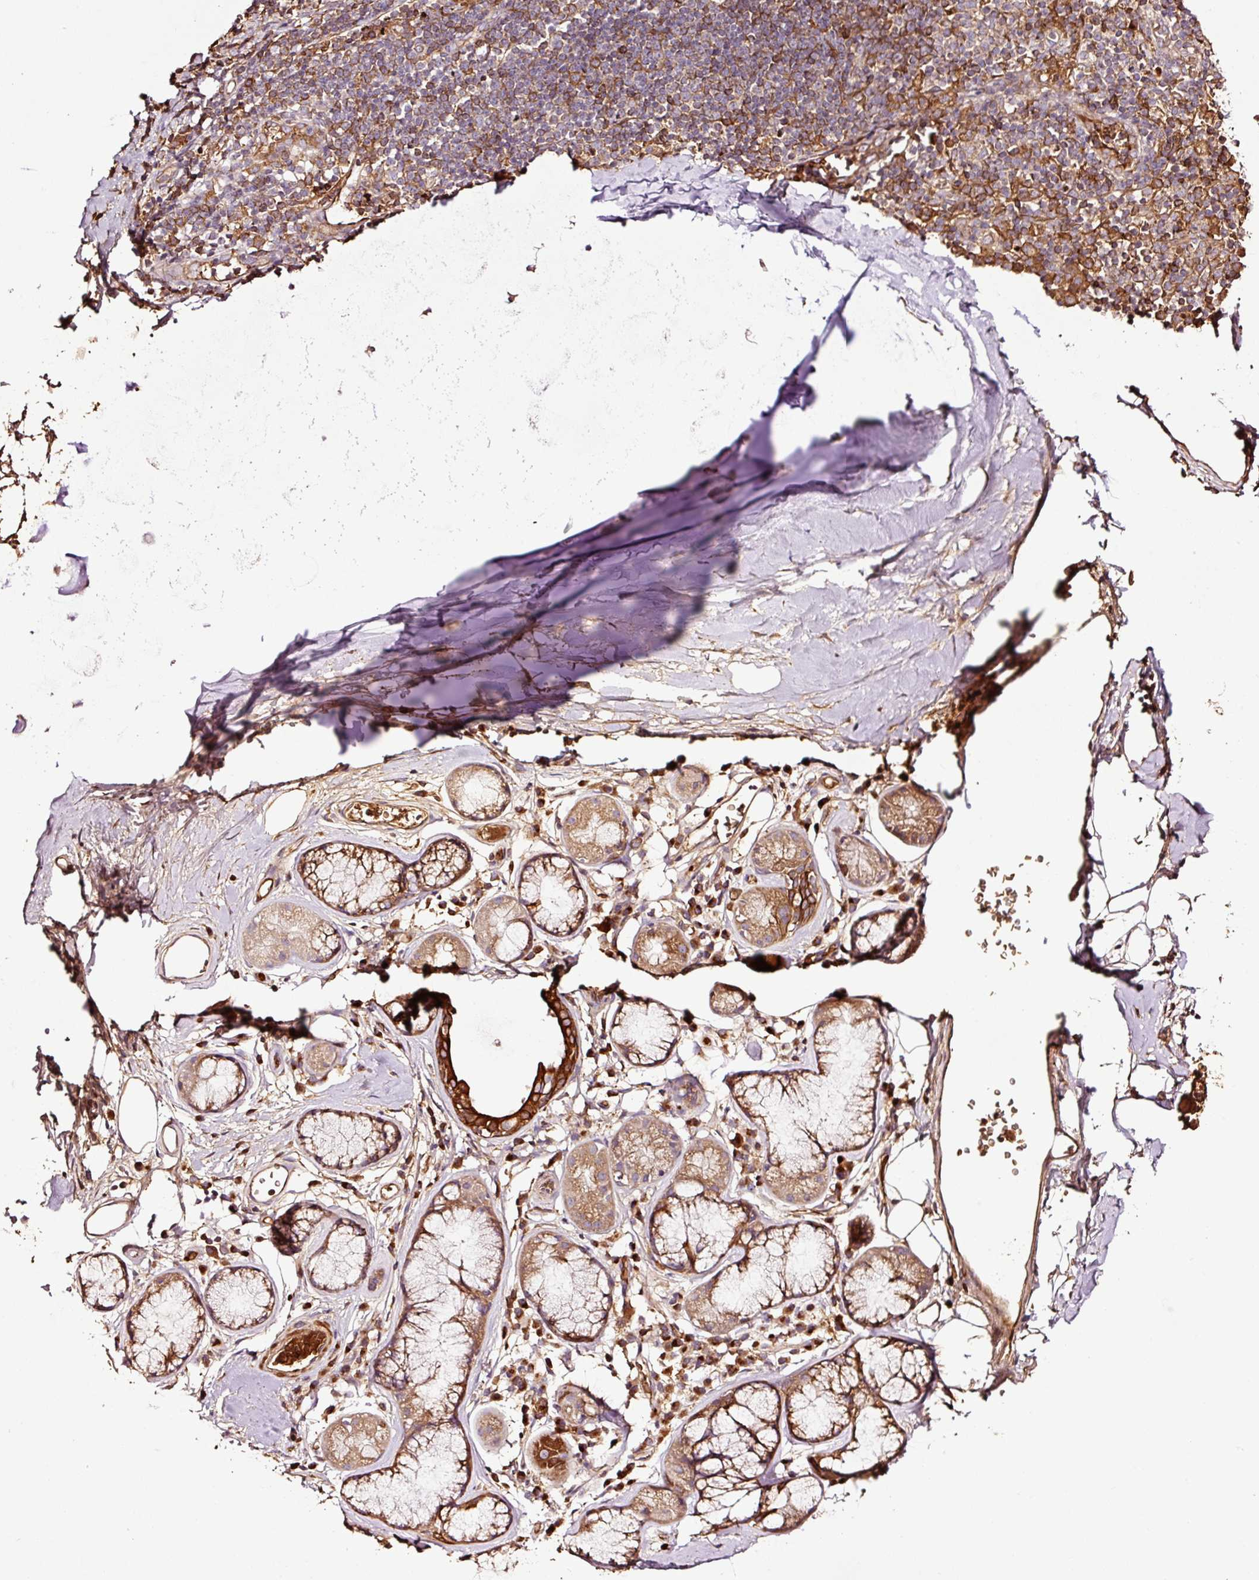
{"staining": {"intensity": "moderate", "quantity": ">75%", "location": "cytoplasmic/membranous"}, "tissue": "adipose tissue", "cell_type": "Adipocytes", "image_type": "normal", "snomed": [{"axis": "morphology", "description": "Normal tissue, NOS"}, {"axis": "topography", "description": "Cartilage tissue"}, {"axis": "topography", "description": "Bronchus"}], "caption": "This photomicrograph reveals immunohistochemistry staining of benign human adipose tissue, with medium moderate cytoplasmic/membranous expression in approximately >75% of adipocytes.", "gene": "PGLYRP2", "patient": {"sex": "male", "age": 58}}